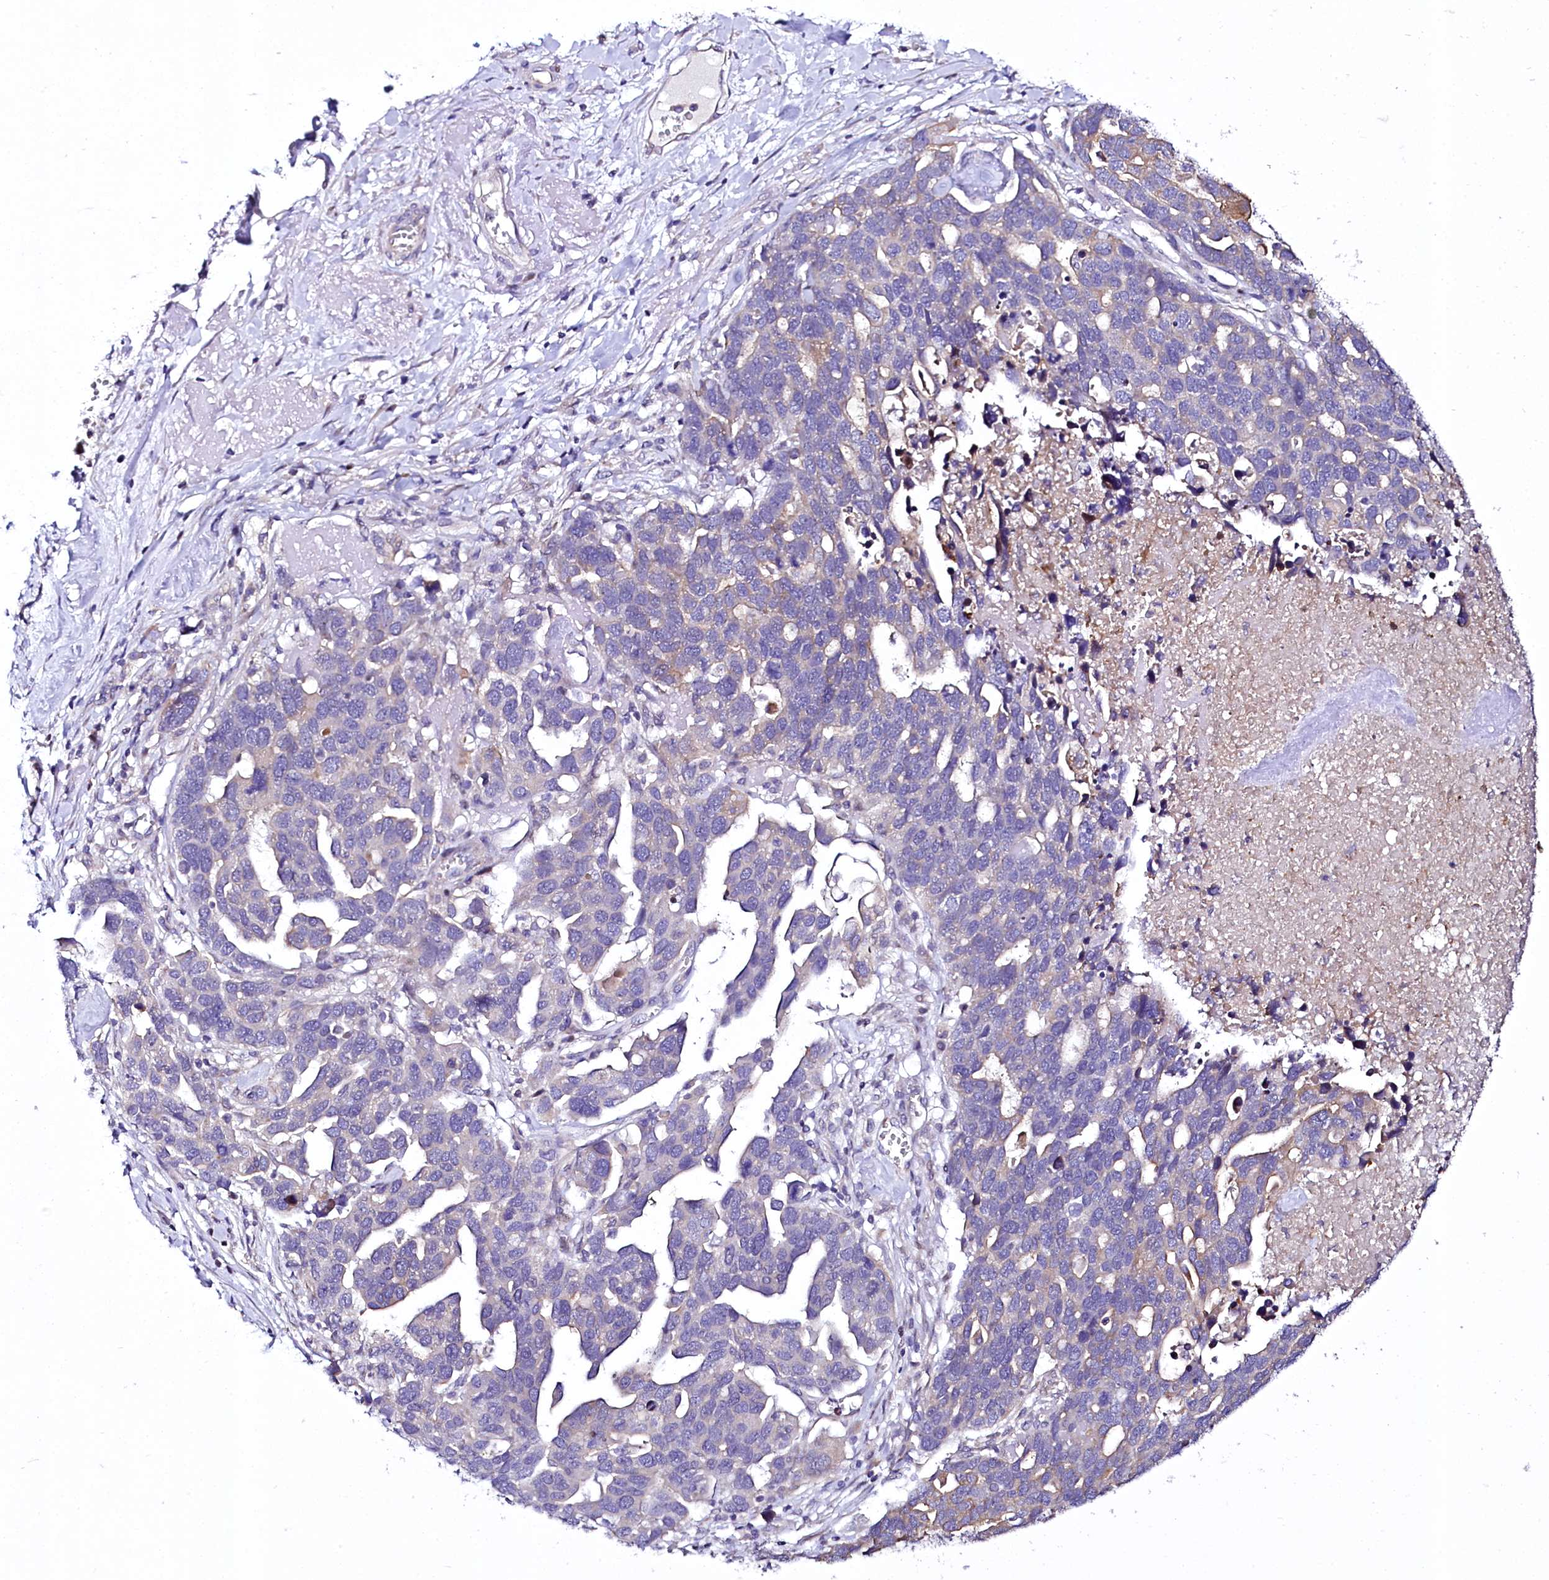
{"staining": {"intensity": "negative", "quantity": "none", "location": "none"}, "tissue": "ovarian cancer", "cell_type": "Tumor cells", "image_type": "cancer", "snomed": [{"axis": "morphology", "description": "Cystadenocarcinoma, serous, NOS"}, {"axis": "topography", "description": "Ovary"}], "caption": "High magnification brightfield microscopy of ovarian serous cystadenocarcinoma stained with DAB (brown) and counterstained with hematoxylin (blue): tumor cells show no significant expression.", "gene": "ZC3H12C", "patient": {"sex": "female", "age": 54}}